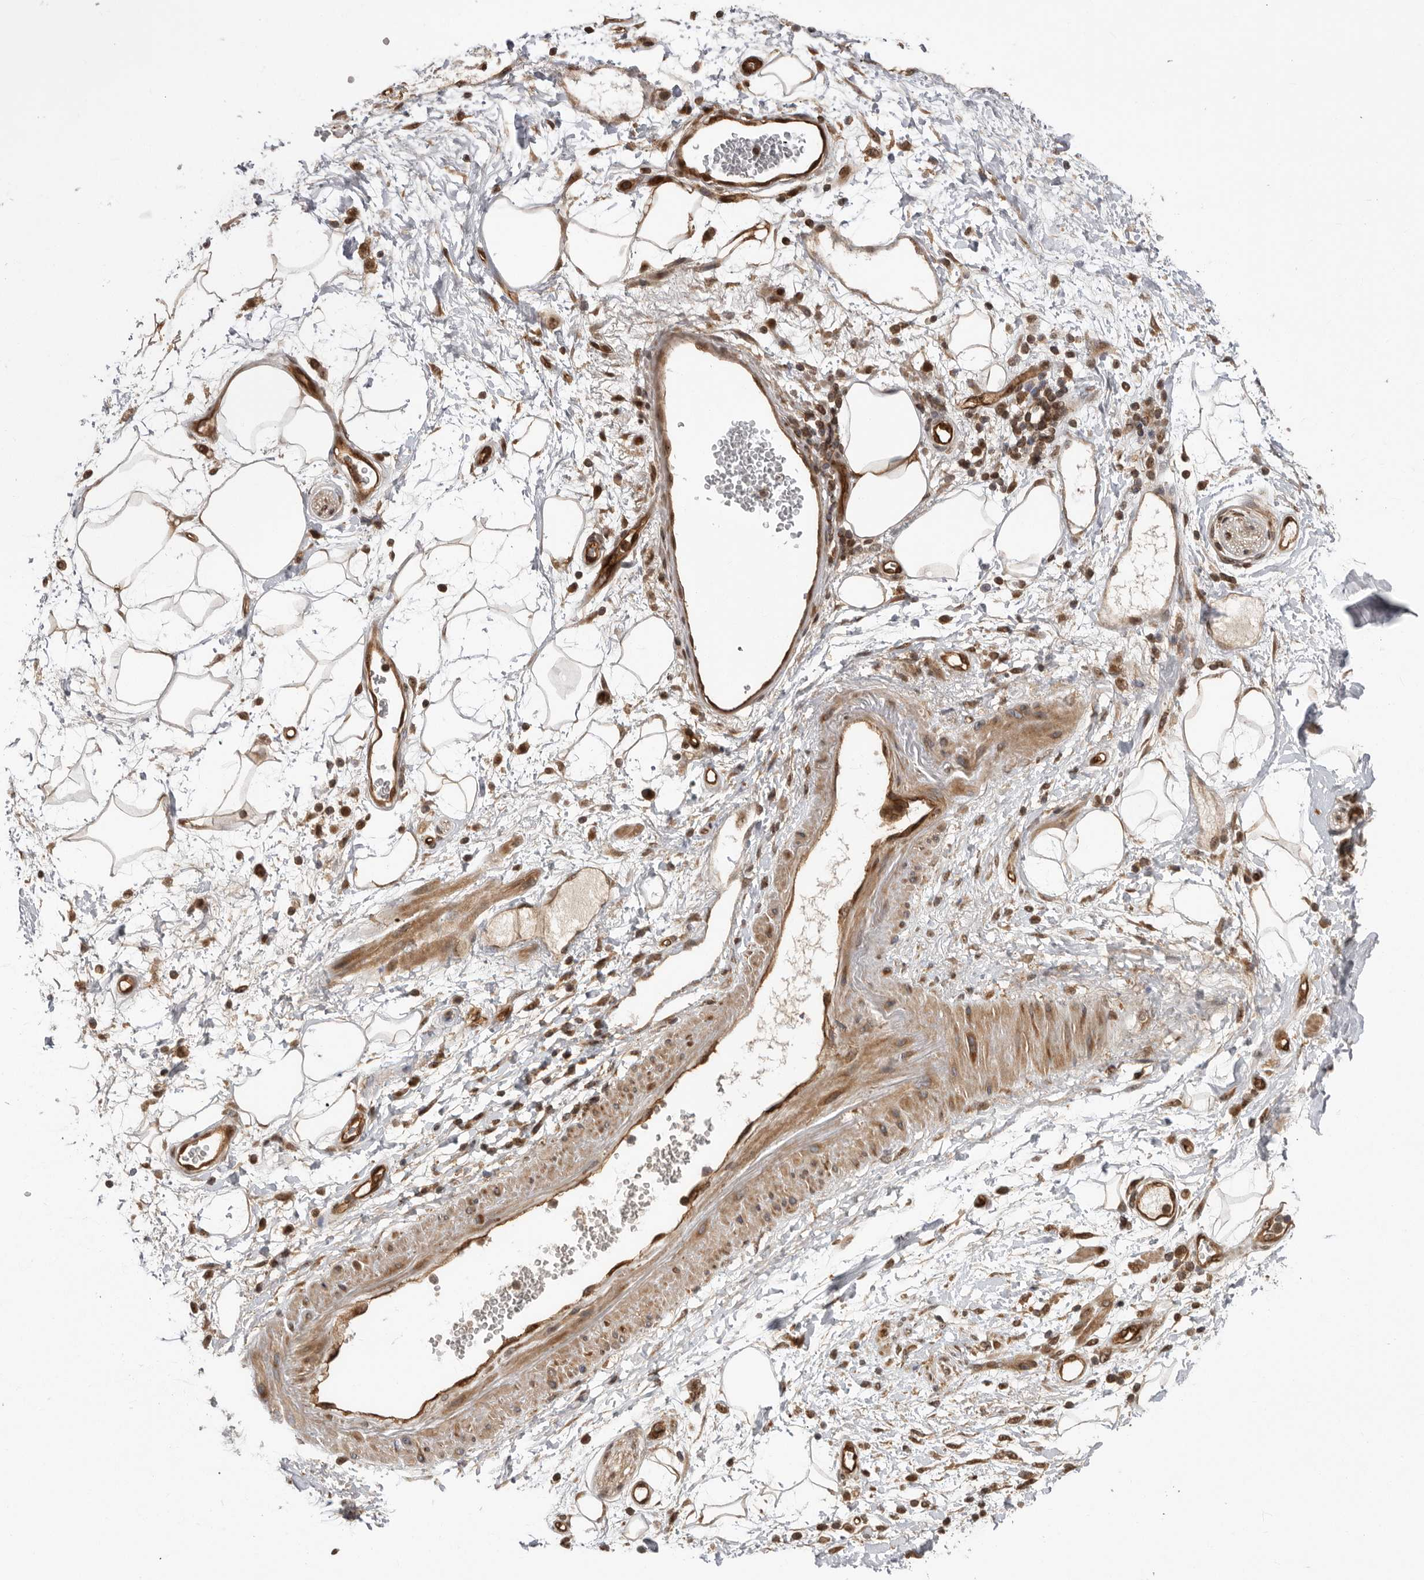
{"staining": {"intensity": "weak", "quantity": "25%-75%", "location": "cytoplasmic/membranous"}, "tissue": "adipose tissue", "cell_type": "Adipocytes", "image_type": "normal", "snomed": [{"axis": "morphology", "description": "Normal tissue, NOS"}, {"axis": "morphology", "description": "Adenocarcinoma, NOS"}, {"axis": "topography", "description": "Duodenum"}, {"axis": "topography", "description": "Peripheral nerve tissue"}], "caption": "Immunohistochemical staining of normal human adipose tissue displays 25%-75% levels of weak cytoplasmic/membranous protein staining in approximately 25%-75% of adipocytes.", "gene": "DHDDS", "patient": {"sex": "female", "age": 60}}